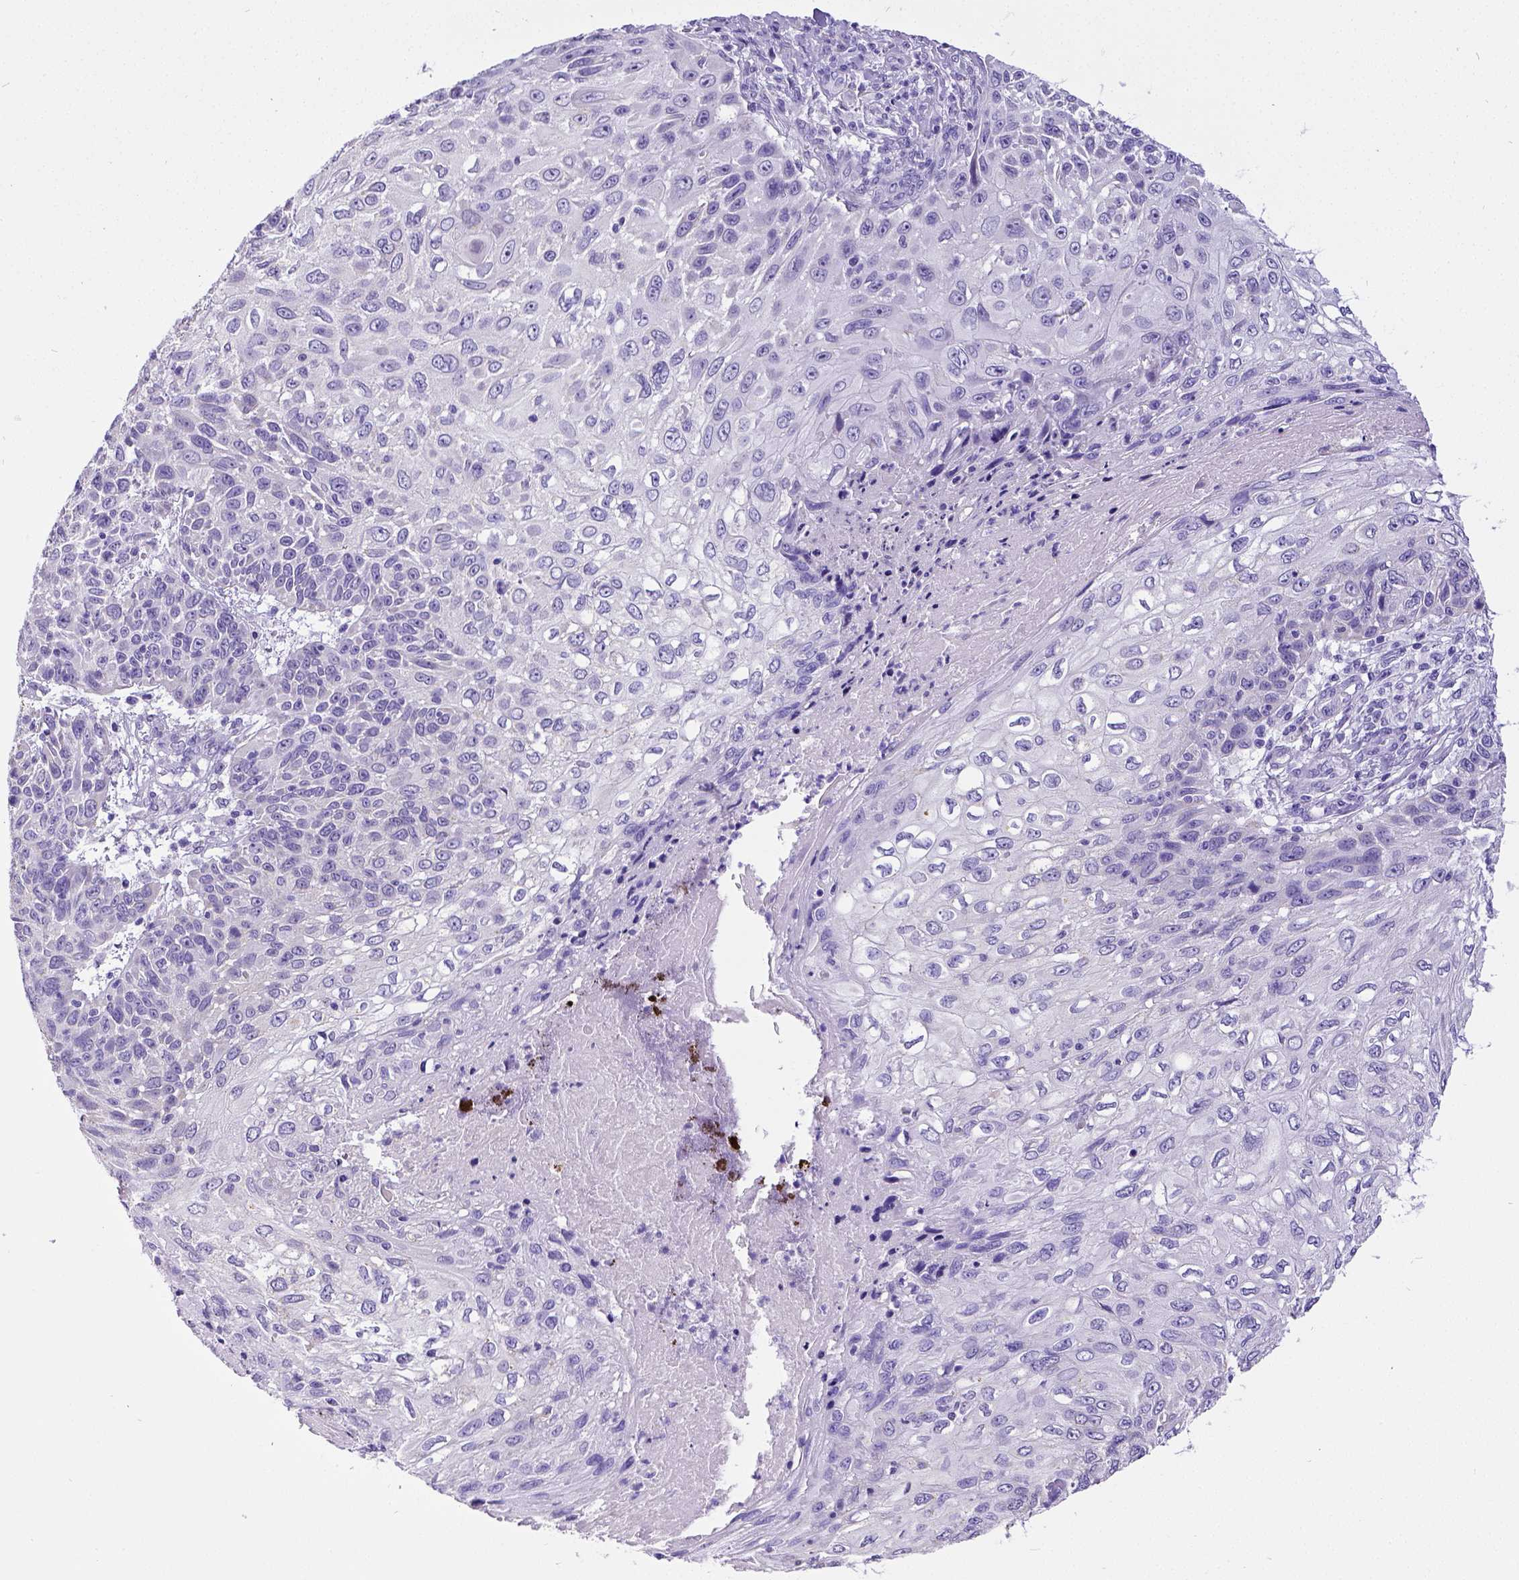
{"staining": {"intensity": "negative", "quantity": "none", "location": "none"}, "tissue": "skin cancer", "cell_type": "Tumor cells", "image_type": "cancer", "snomed": [{"axis": "morphology", "description": "Squamous cell carcinoma, NOS"}, {"axis": "topography", "description": "Skin"}], "caption": "High power microscopy micrograph of an immunohistochemistry histopathology image of skin squamous cell carcinoma, revealing no significant expression in tumor cells. (Stains: DAB IHC with hematoxylin counter stain, Microscopy: brightfield microscopy at high magnification).", "gene": "SATB2", "patient": {"sex": "male", "age": 92}}